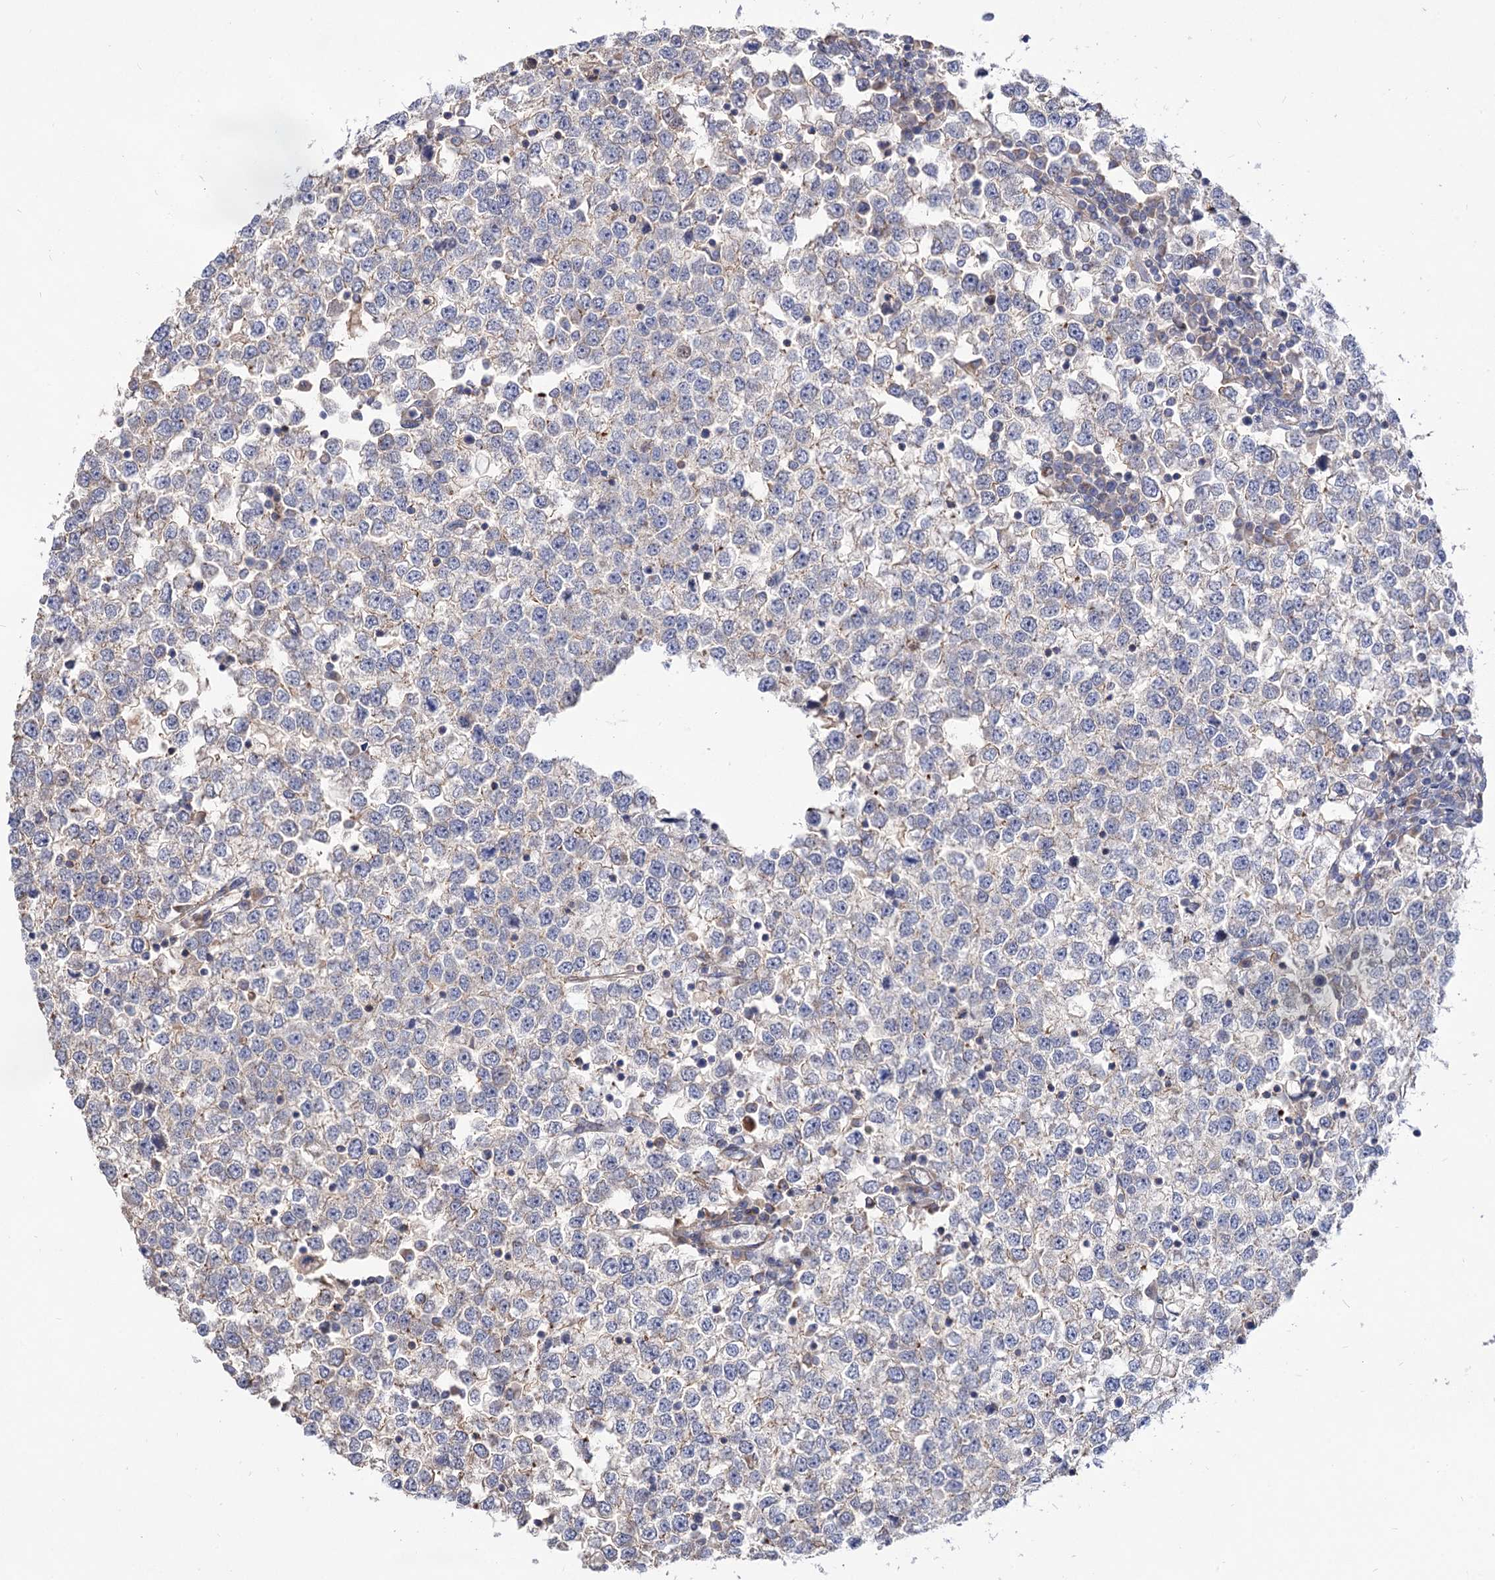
{"staining": {"intensity": "negative", "quantity": "none", "location": "none"}, "tissue": "testis cancer", "cell_type": "Tumor cells", "image_type": "cancer", "snomed": [{"axis": "morphology", "description": "Seminoma, NOS"}, {"axis": "topography", "description": "Testis"}], "caption": "The IHC photomicrograph has no significant positivity in tumor cells of testis cancer tissue. (DAB (3,3'-diaminobenzidine) IHC, high magnification).", "gene": "NUDCD2", "patient": {"sex": "male", "age": 65}}